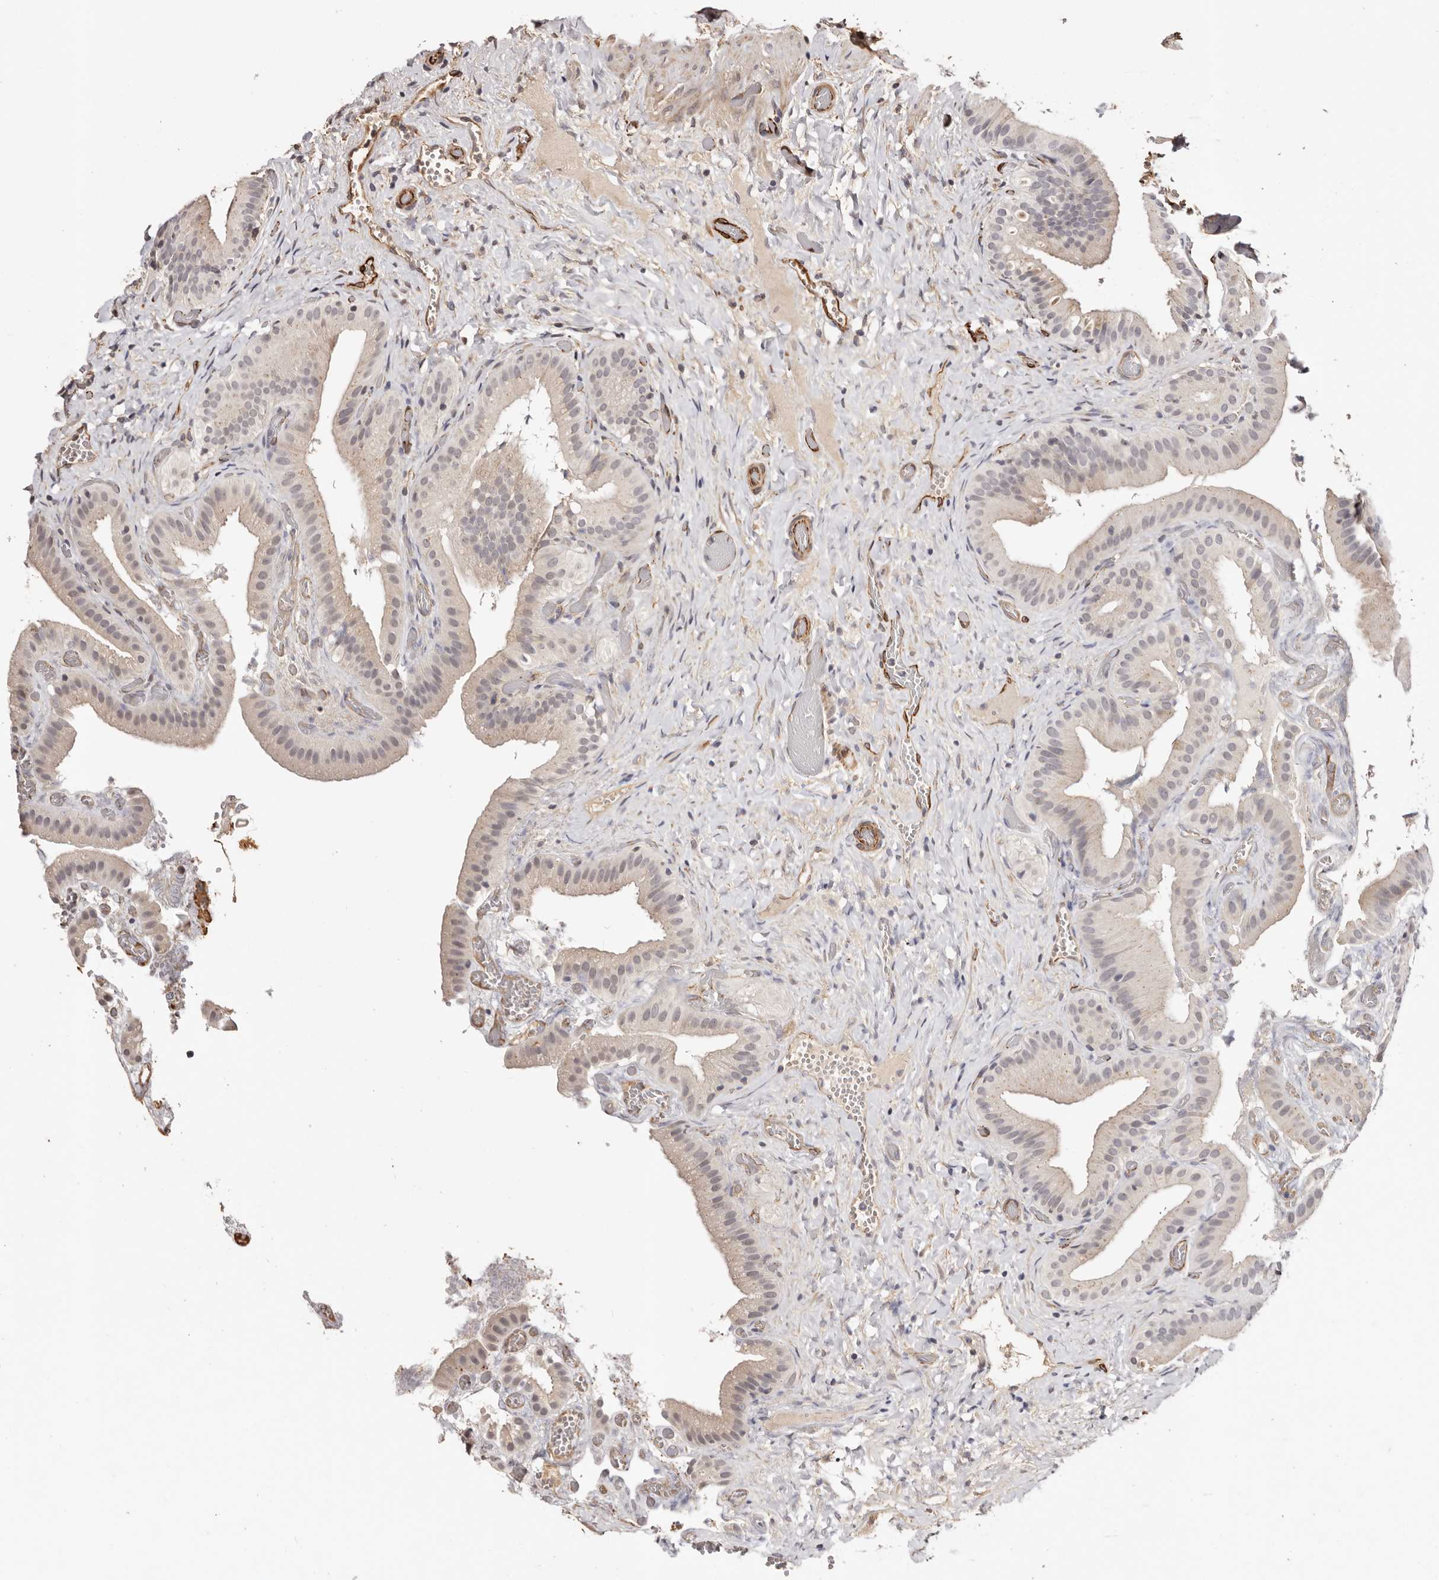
{"staining": {"intensity": "weak", "quantity": "<25%", "location": "cytoplasmic/membranous"}, "tissue": "gallbladder", "cell_type": "Glandular cells", "image_type": "normal", "snomed": [{"axis": "morphology", "description": "Normal tissue, NOS"}, {"axis": "topography", "description": "Gallbladder"}], "caption": "Immunohistochemistry (IHC) of normal gallbladder demonstrates no positivity in glandular cells. (Stains: DAB immunohistochemistry (IHC) with hematoxylin counter stain, Microscopy: brightfield microscopy at high magnification).", "gene": "ZNF557", "patient": {"sex": "female", "age": 64}}